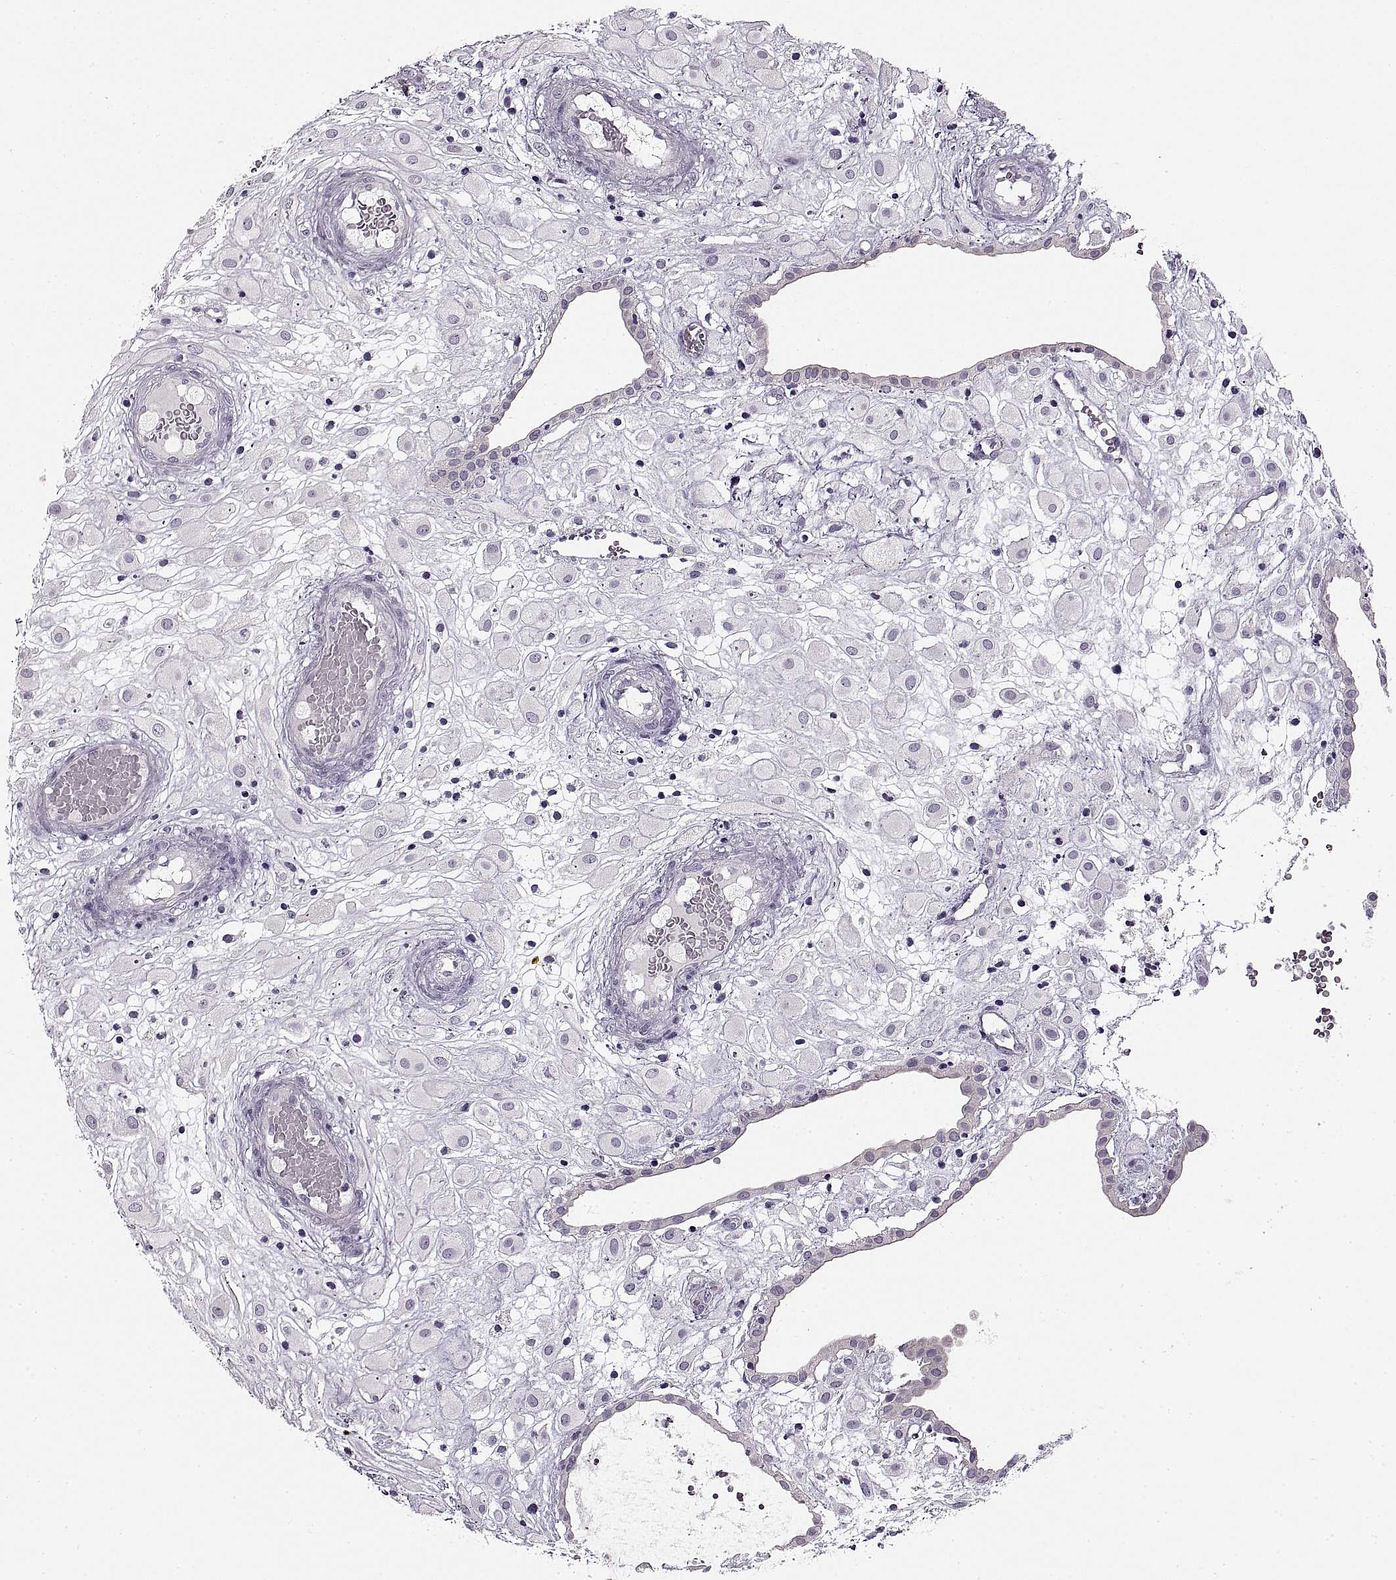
{"staining": {"intensity": "negative", "quantity": "none", "location": "none"}, "tissue": "placenta", "cell_type": "Decidual cells", "image_type": "normal", "snomed": [{"axis": "morphology", "description": "Normal tissue, NOS"}, {"axis": "topography", "description": "Placenta"}], "caption": "A high-resolution micrograph shows immunohistochemistry (IHC) staining of unremarkable placenta, which reveals no significant positivity in decidual cells.", "gene": "CNTN1", "patient": {"sex": "female", "age": 24}}